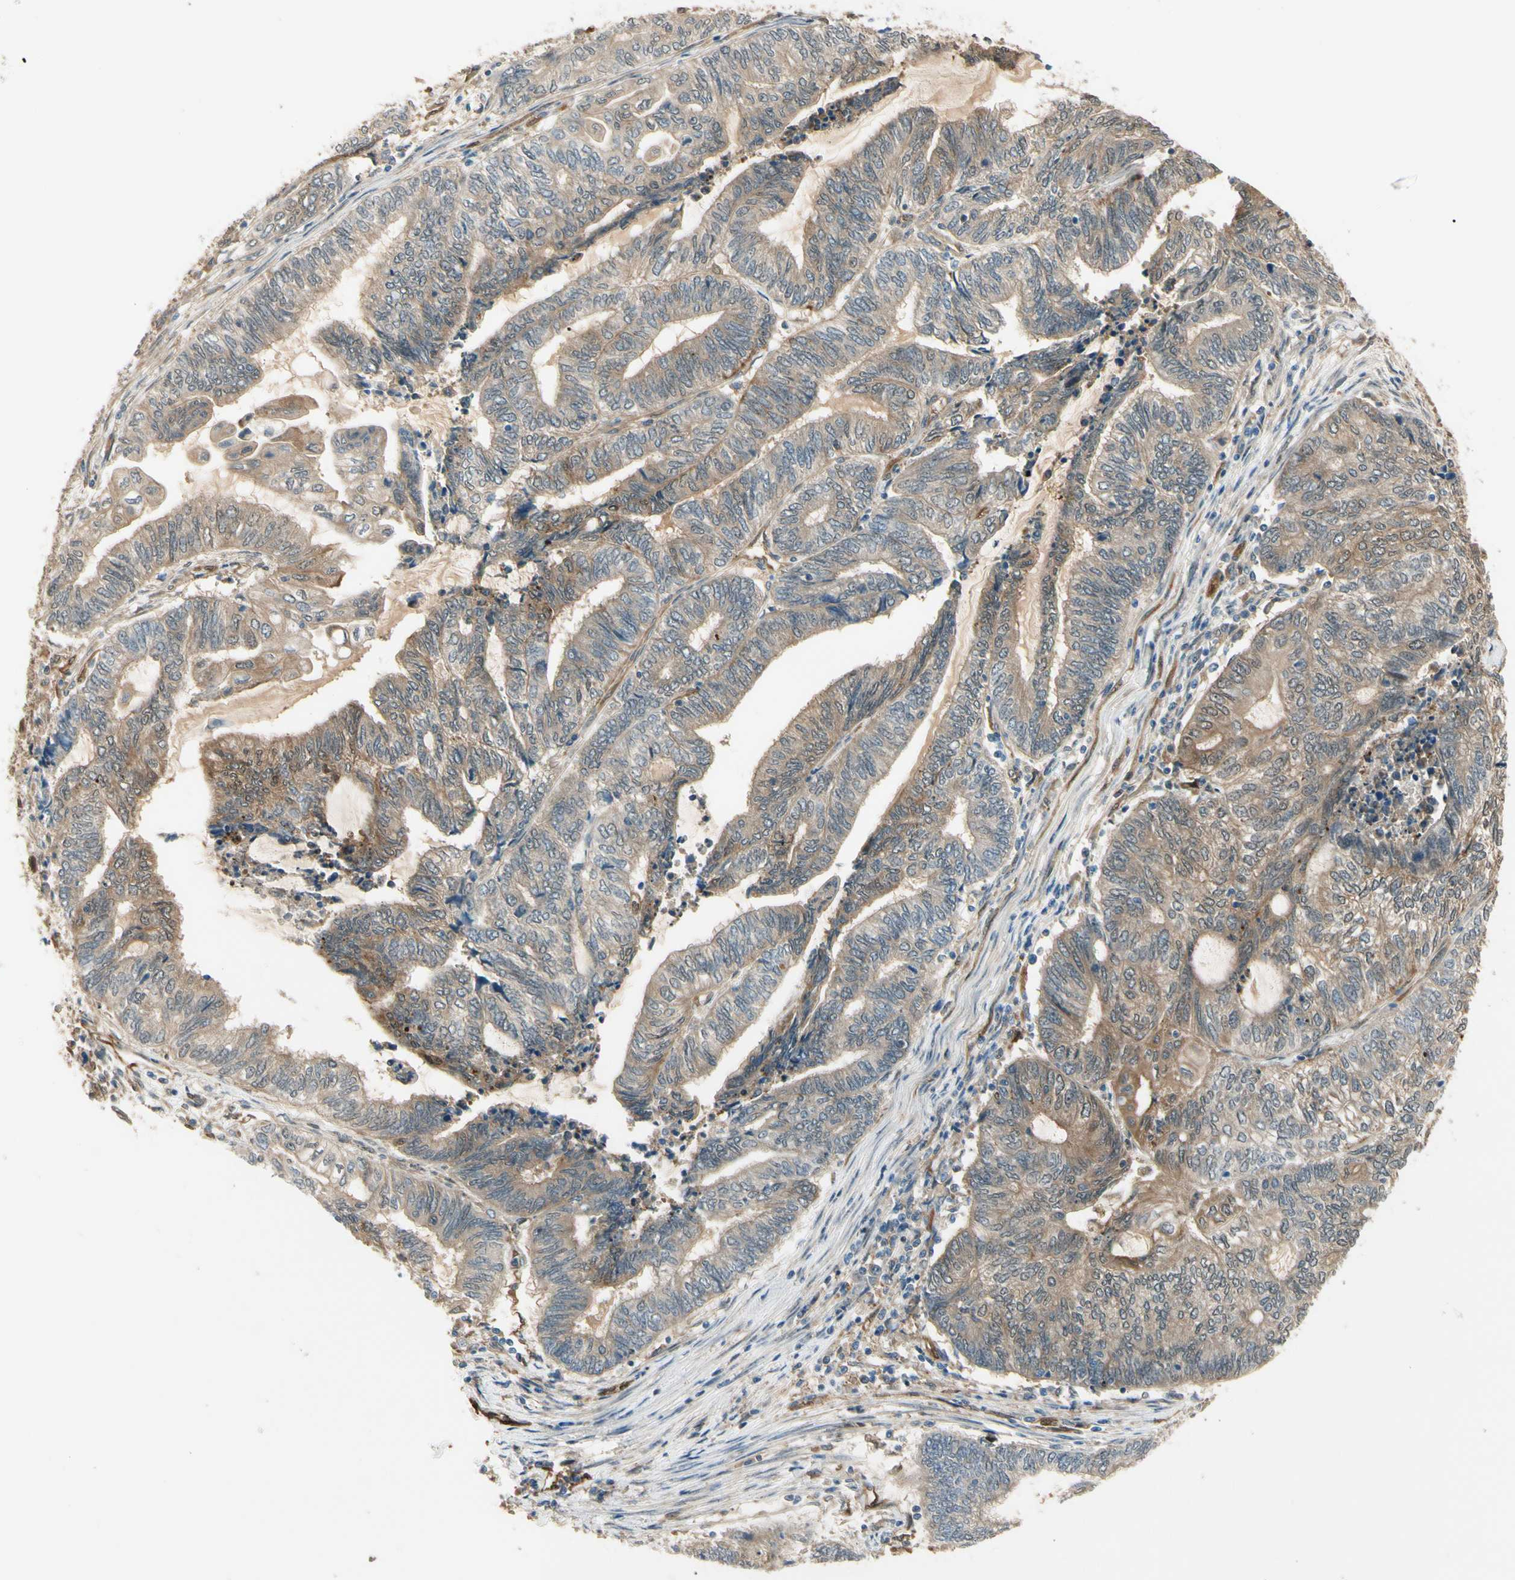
{"staining": {"intensity": "moderate", "quantity": ">75%", "location": "cytoplasmic/membranous"}, "tissue": "endometrial cancer", "cell_type": "Tumor cells", "image_type": "cancer", "snomed": [{"axis": "morphology", "description": "Adenocarcinoma, NOS"}, {"axis": "topography", "description": "Uterus"}, {"axis": "topography", "description": "Endometrium"}], "caption": "A medium amount of moderate cytoplasmic/membranous staining is seen in about >75% of tumor cells in endometrial cancer tissue.", "gene": "SERPINB6", "patient": {"sex": "female", "age": 70}}